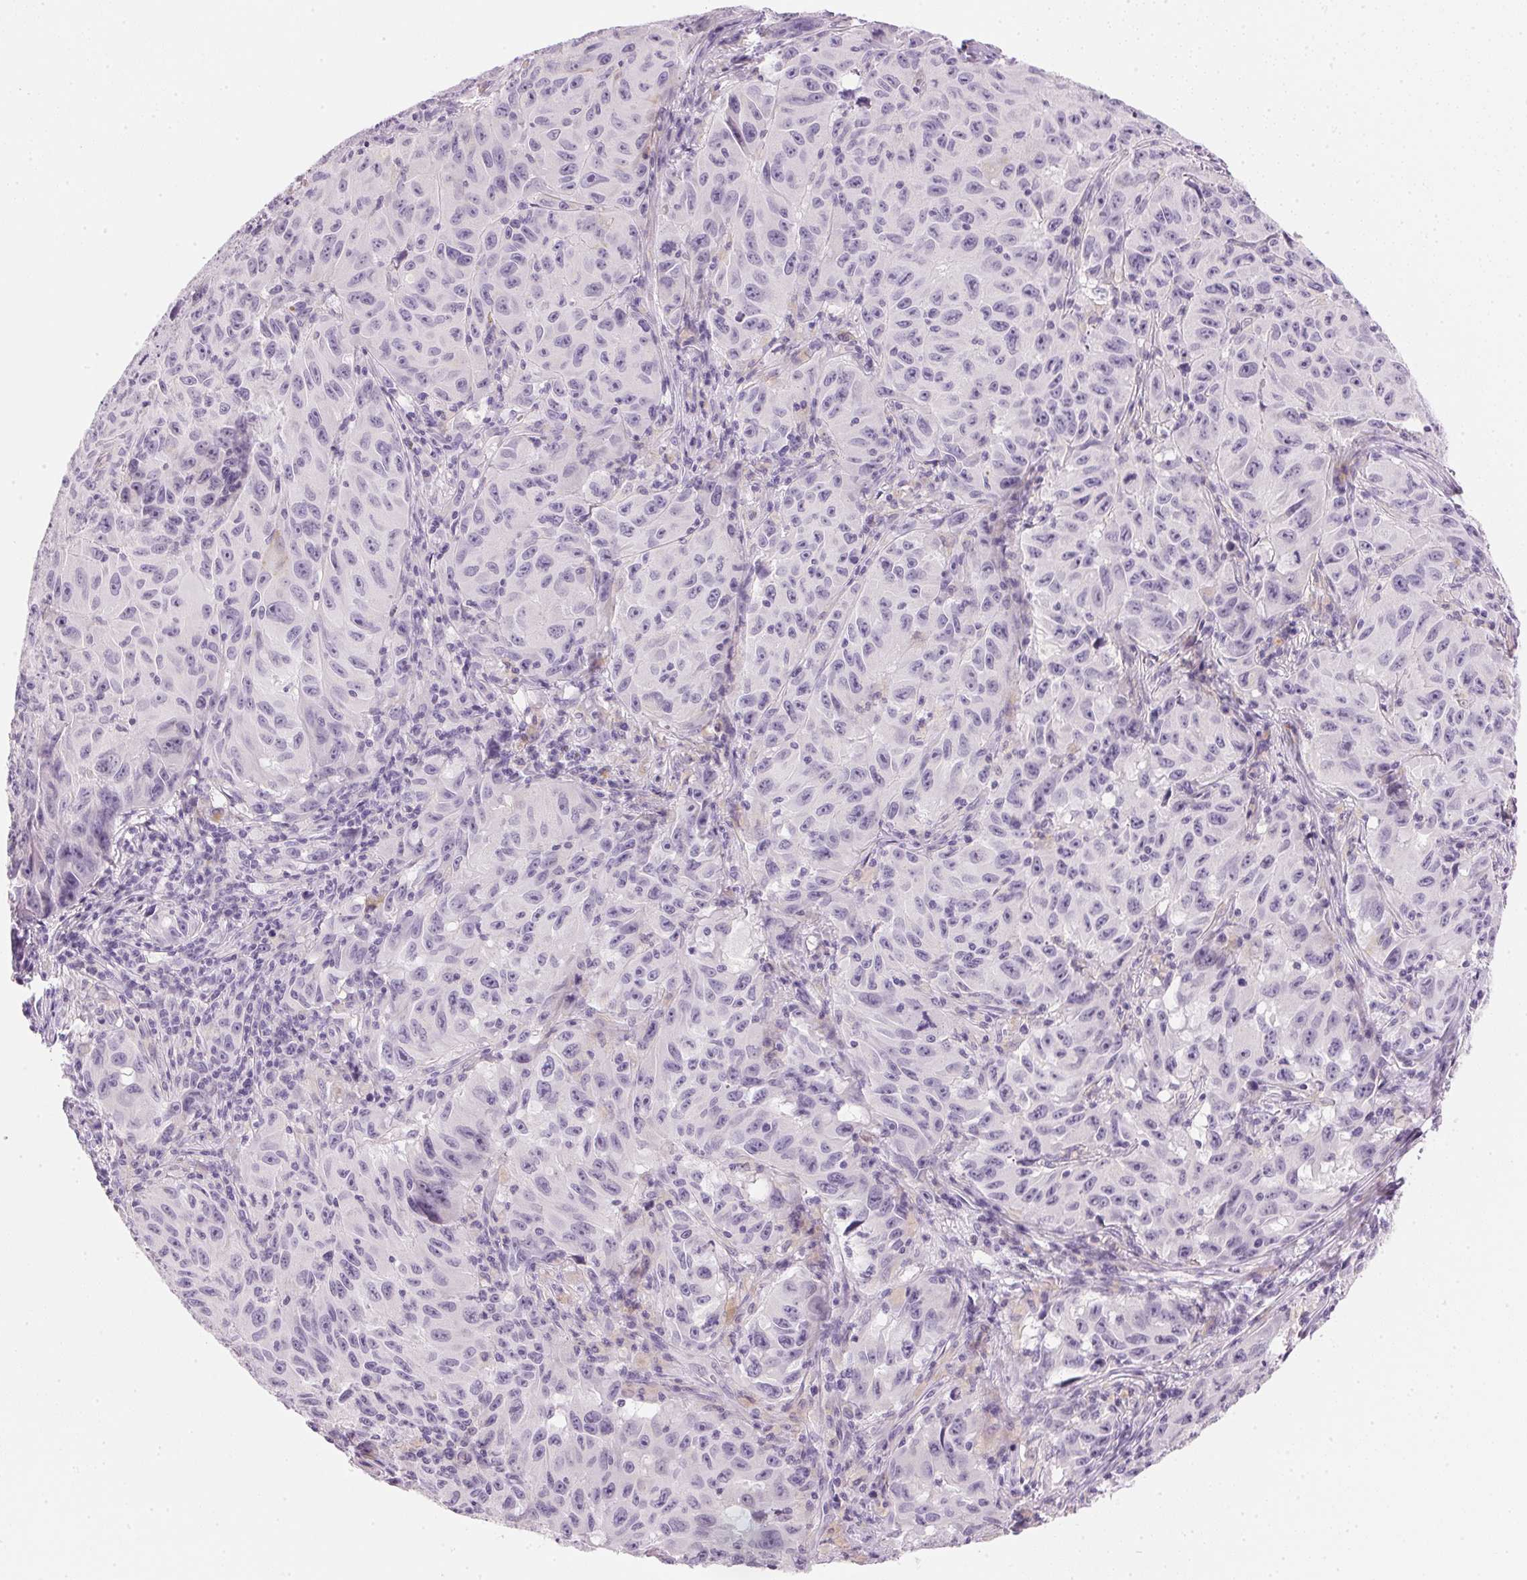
{"staining": {"intensity": "negative", "quantity": "none", "location": "none"}, "tissue": "melanoma", "cell_type": "Tumor cells", "image_type": "cancer", "snomed": [{"axis": "morphology", "description": "Malignant melanoma, NOS"}, {"axis": "topography", "description": "Vulva, labia, clitoris and Bartholin´s gland, NO"}], "caption": "A micrograph of human malignant melanoma is negative for staining in tumor cells.", "gene": "IGFBP1", "patient": {"sex": "female", "age": 75}}